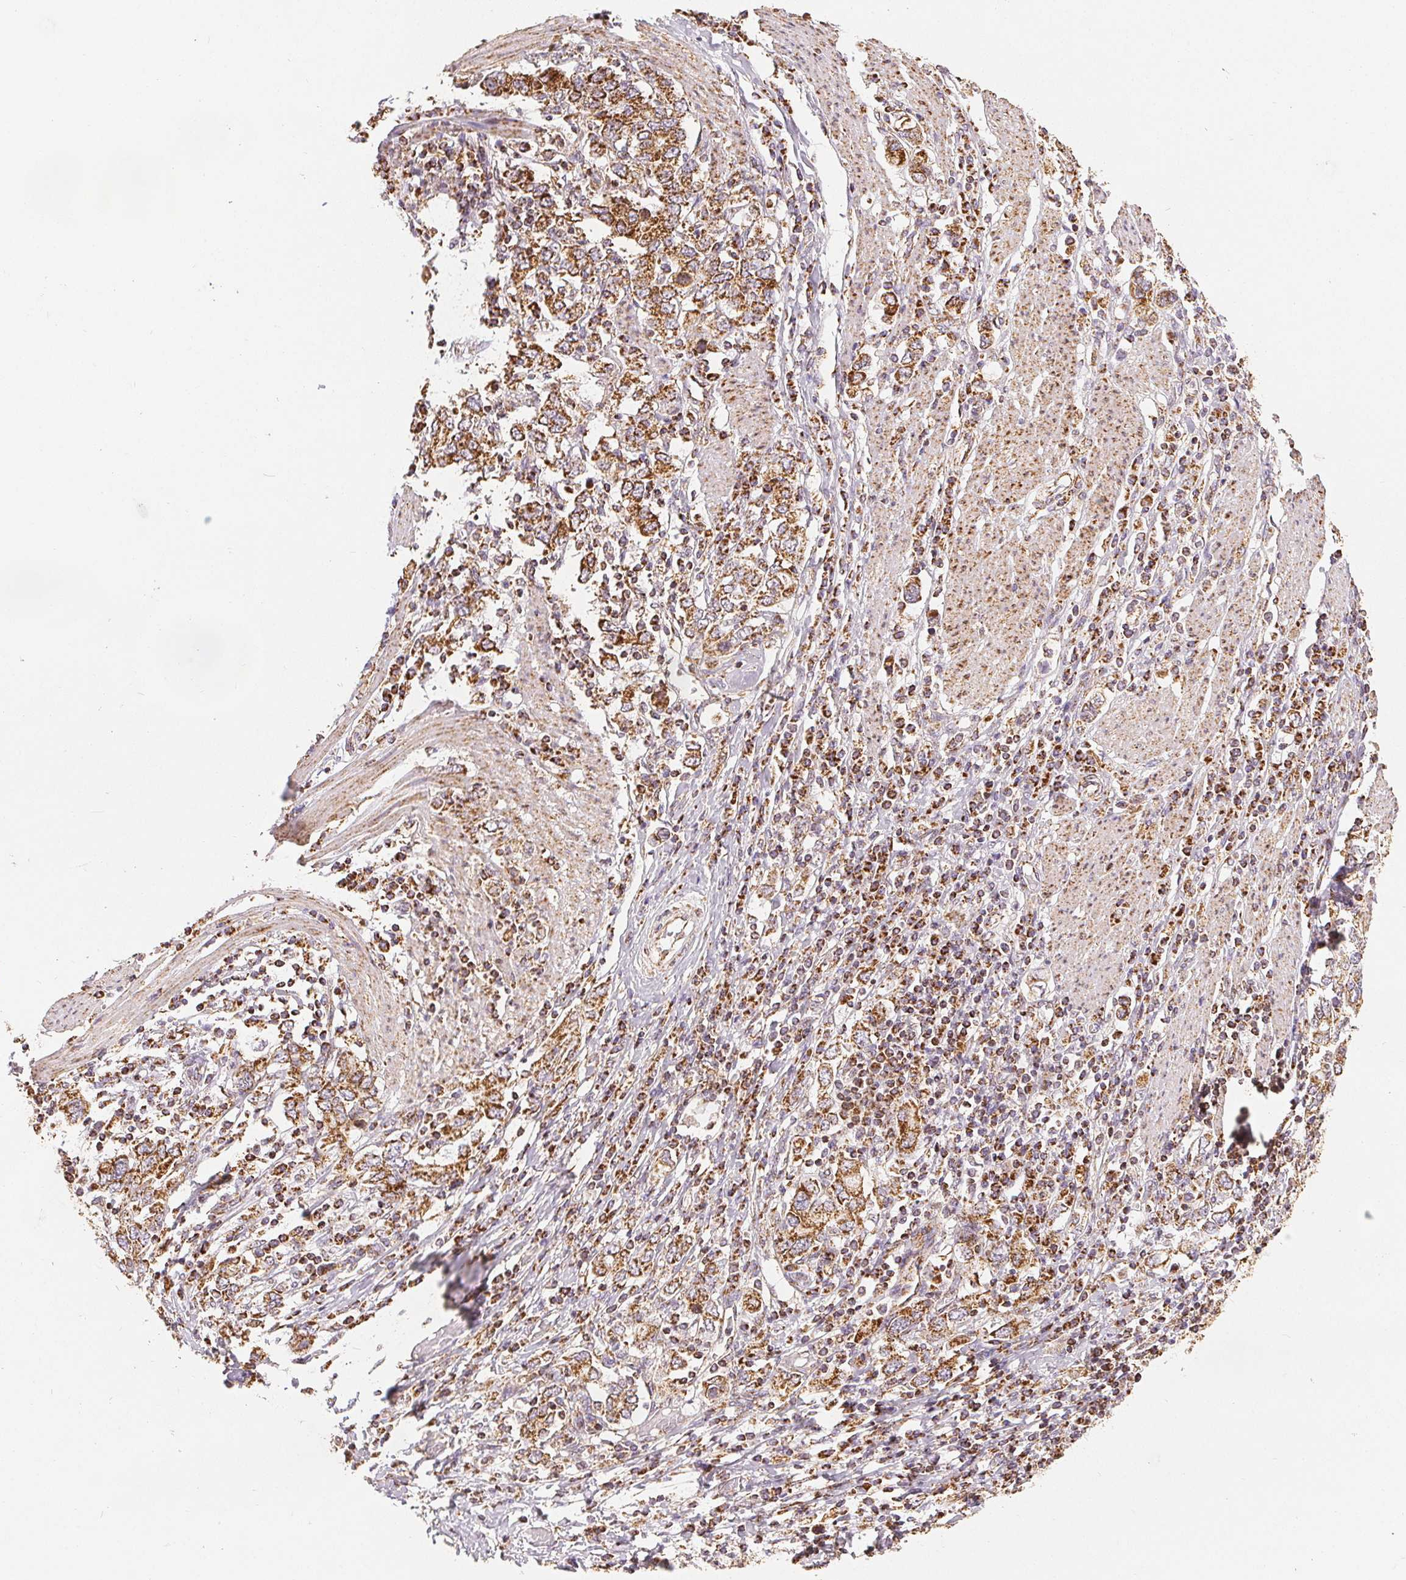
{"staining": {"intensity": "moderate", "quantity": ">75%", "location": "cytoplasmic/membranous"}, "tissue": "stomach cancer", "cell_type": "Tumor cells", "image_type": "cancer", "snomed": [{"axis": "morphology", "description": "Adenocarcinoma, NOS"}, {"axis": "topography", "description": "Stomach, upper"}, {"axis": "topography", "description": "Stomach"}], "caption": "Tumor cells show moderate cytoplasmic/membranous positivity in approximately >75% of cells in stomach cancer.", "gene": "SDHB", "patient": {"sex": "male", "age": 62}}